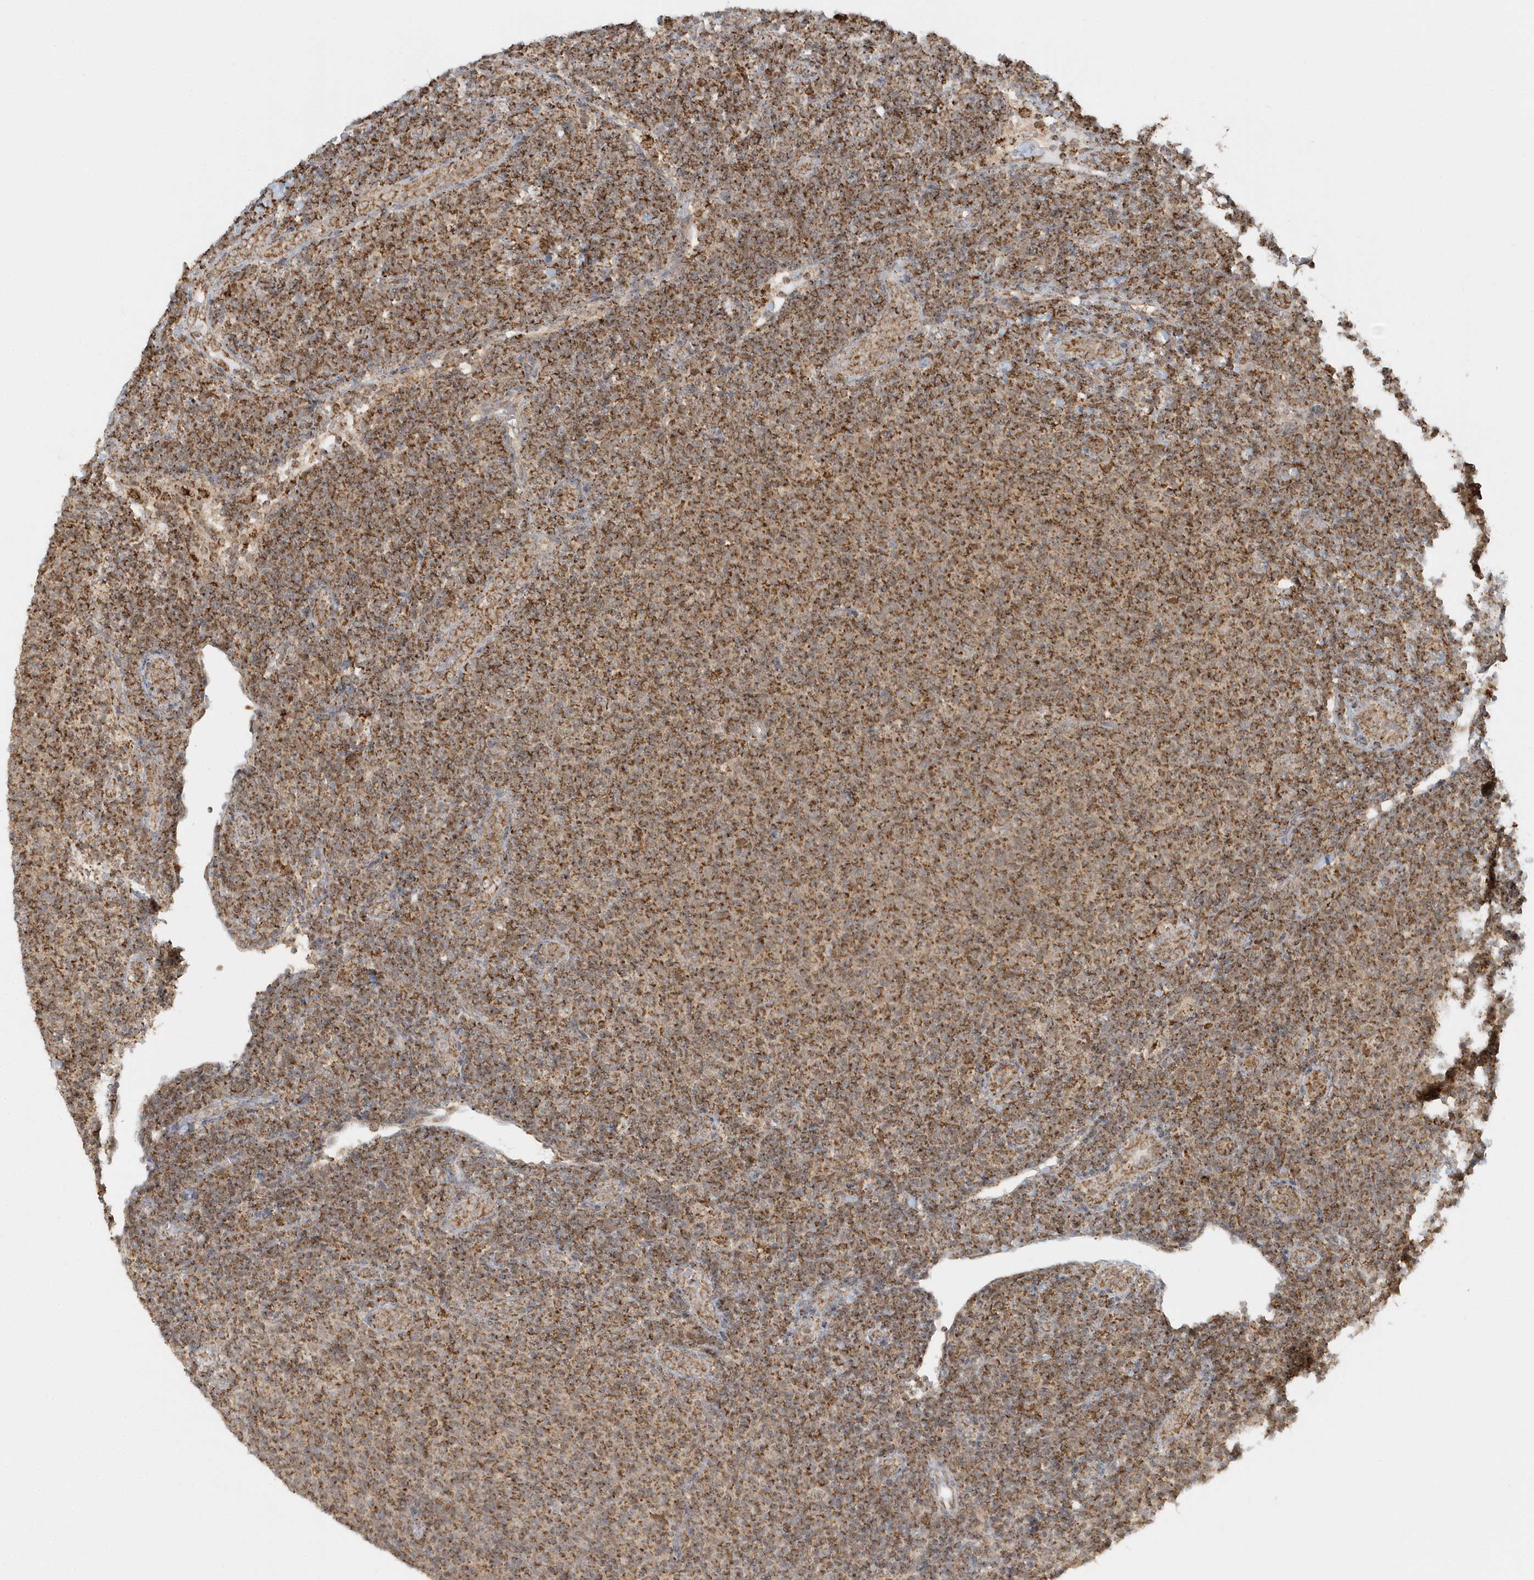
{"staining": {"intensity": "strong", "quantity": ">75%", "location": "cytoplasmic/membranous"}, "tissue": "lymphoma", "cell_type": "Tumor cells", "image_type": "cancer", "snomed": [{"axis": "morphology", "description": "Malignant lymphoma, non-Hodgkin's type, Low grade"}, {"axis": "topography", "description": "Lymph node"}], "caption": "Immunohistochemical staining of human low-grade malignant lymphoma, non-Hodgkin's type demonstrates high levels of strong cytoplasmic/membranous positivity in about >75% of tumor cells.", "gene": "PSMD6", "patient": {"sex": "male", "age": 66}}